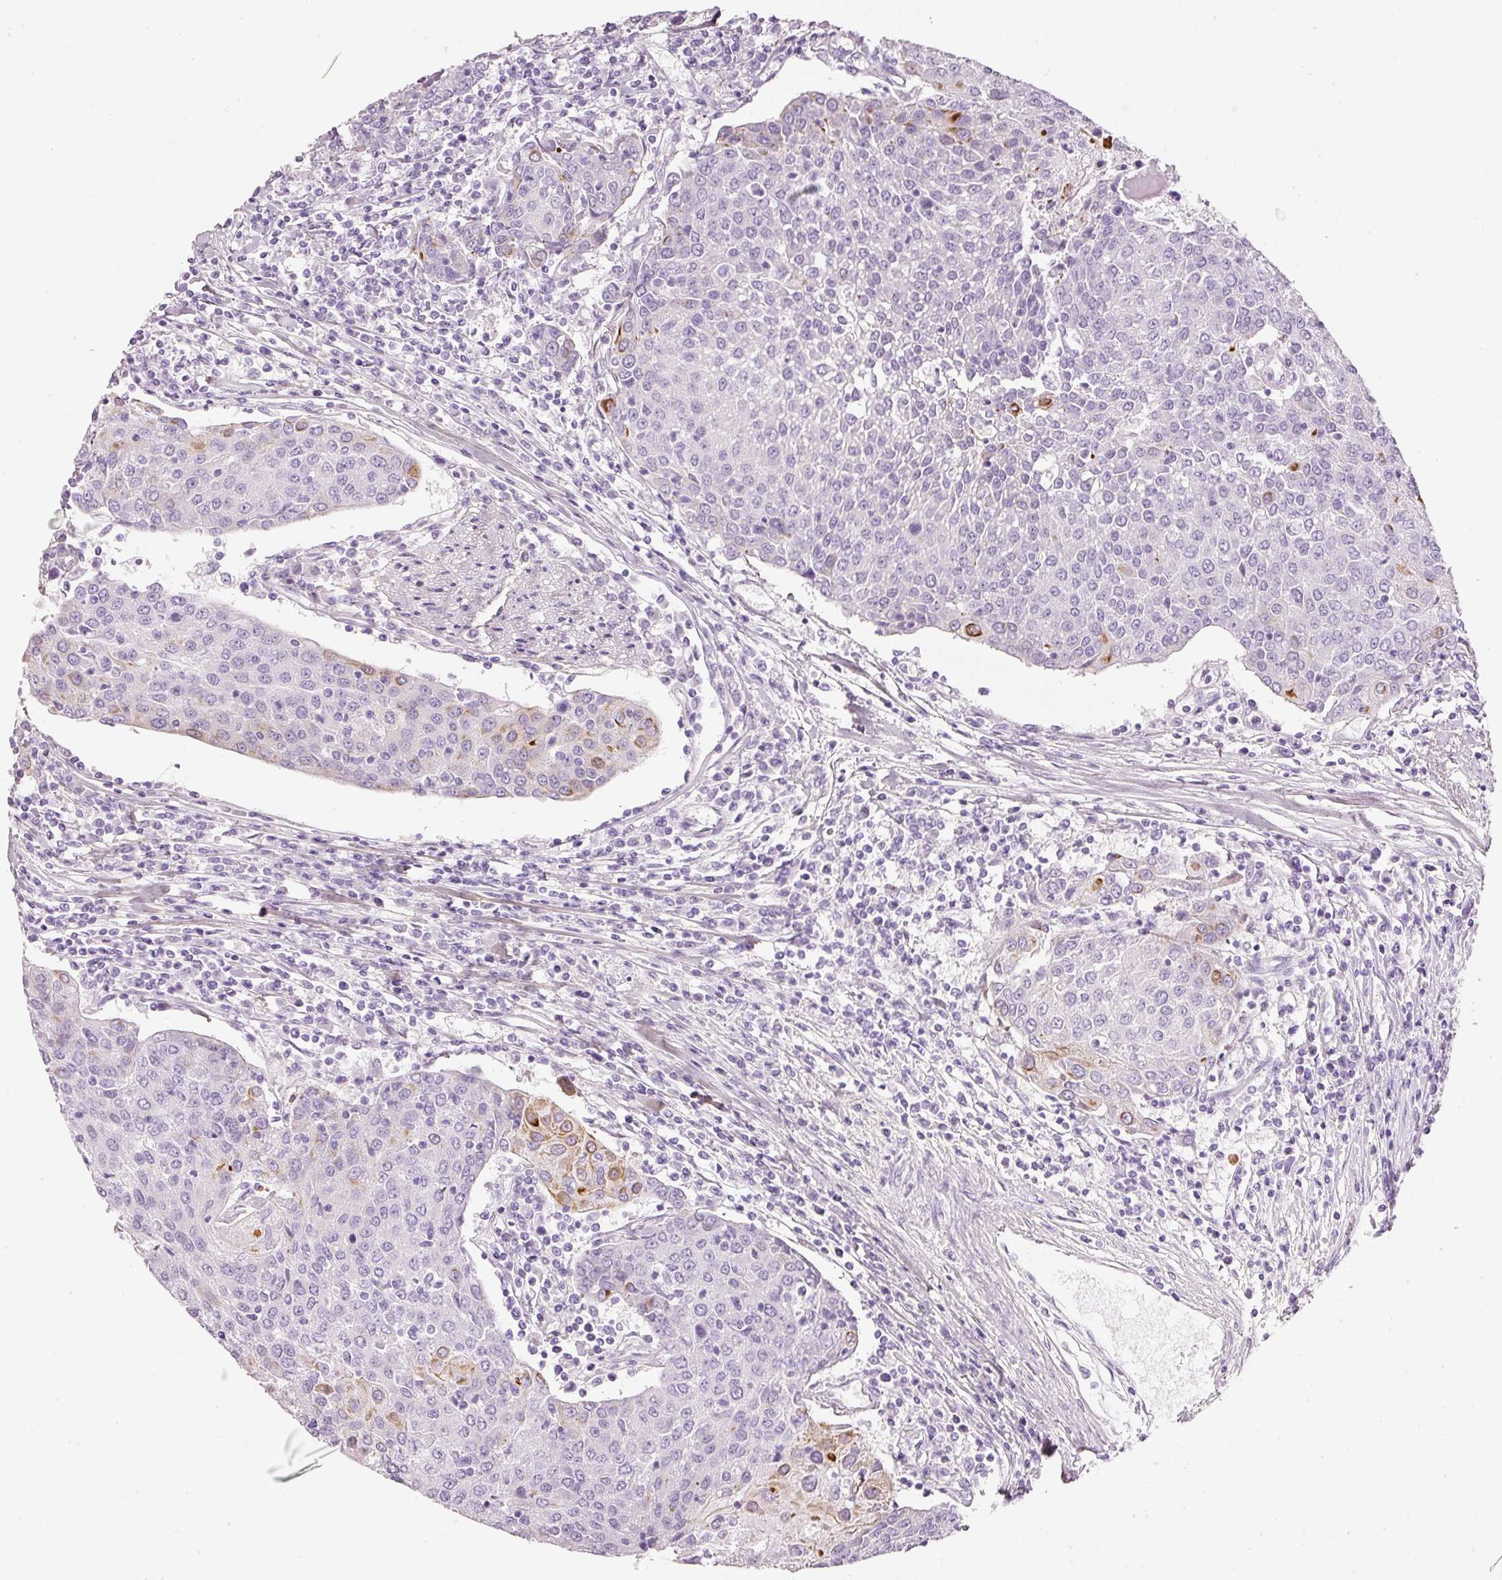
{"staining": {"intensity": "moderate", "quantity": "<25%", "location": "cytoplasmic/membranous"}, "tissue": "urothelial cancer", "cell_type": "Tumor cells", "image_type": "cancer", "snomed": [{"axis": "morphology", "description": "Urothelial carcinoma, High grade"}, {"axis": "topography", "description": "Urinary bladder"}], "caption": "Urothelial carcinoma (high-grade) stained with a protein marker exhibits moderate staining in tumor cells.", "gene": "PDXDC1", "patient": {"sex": "female", "age": 85}}